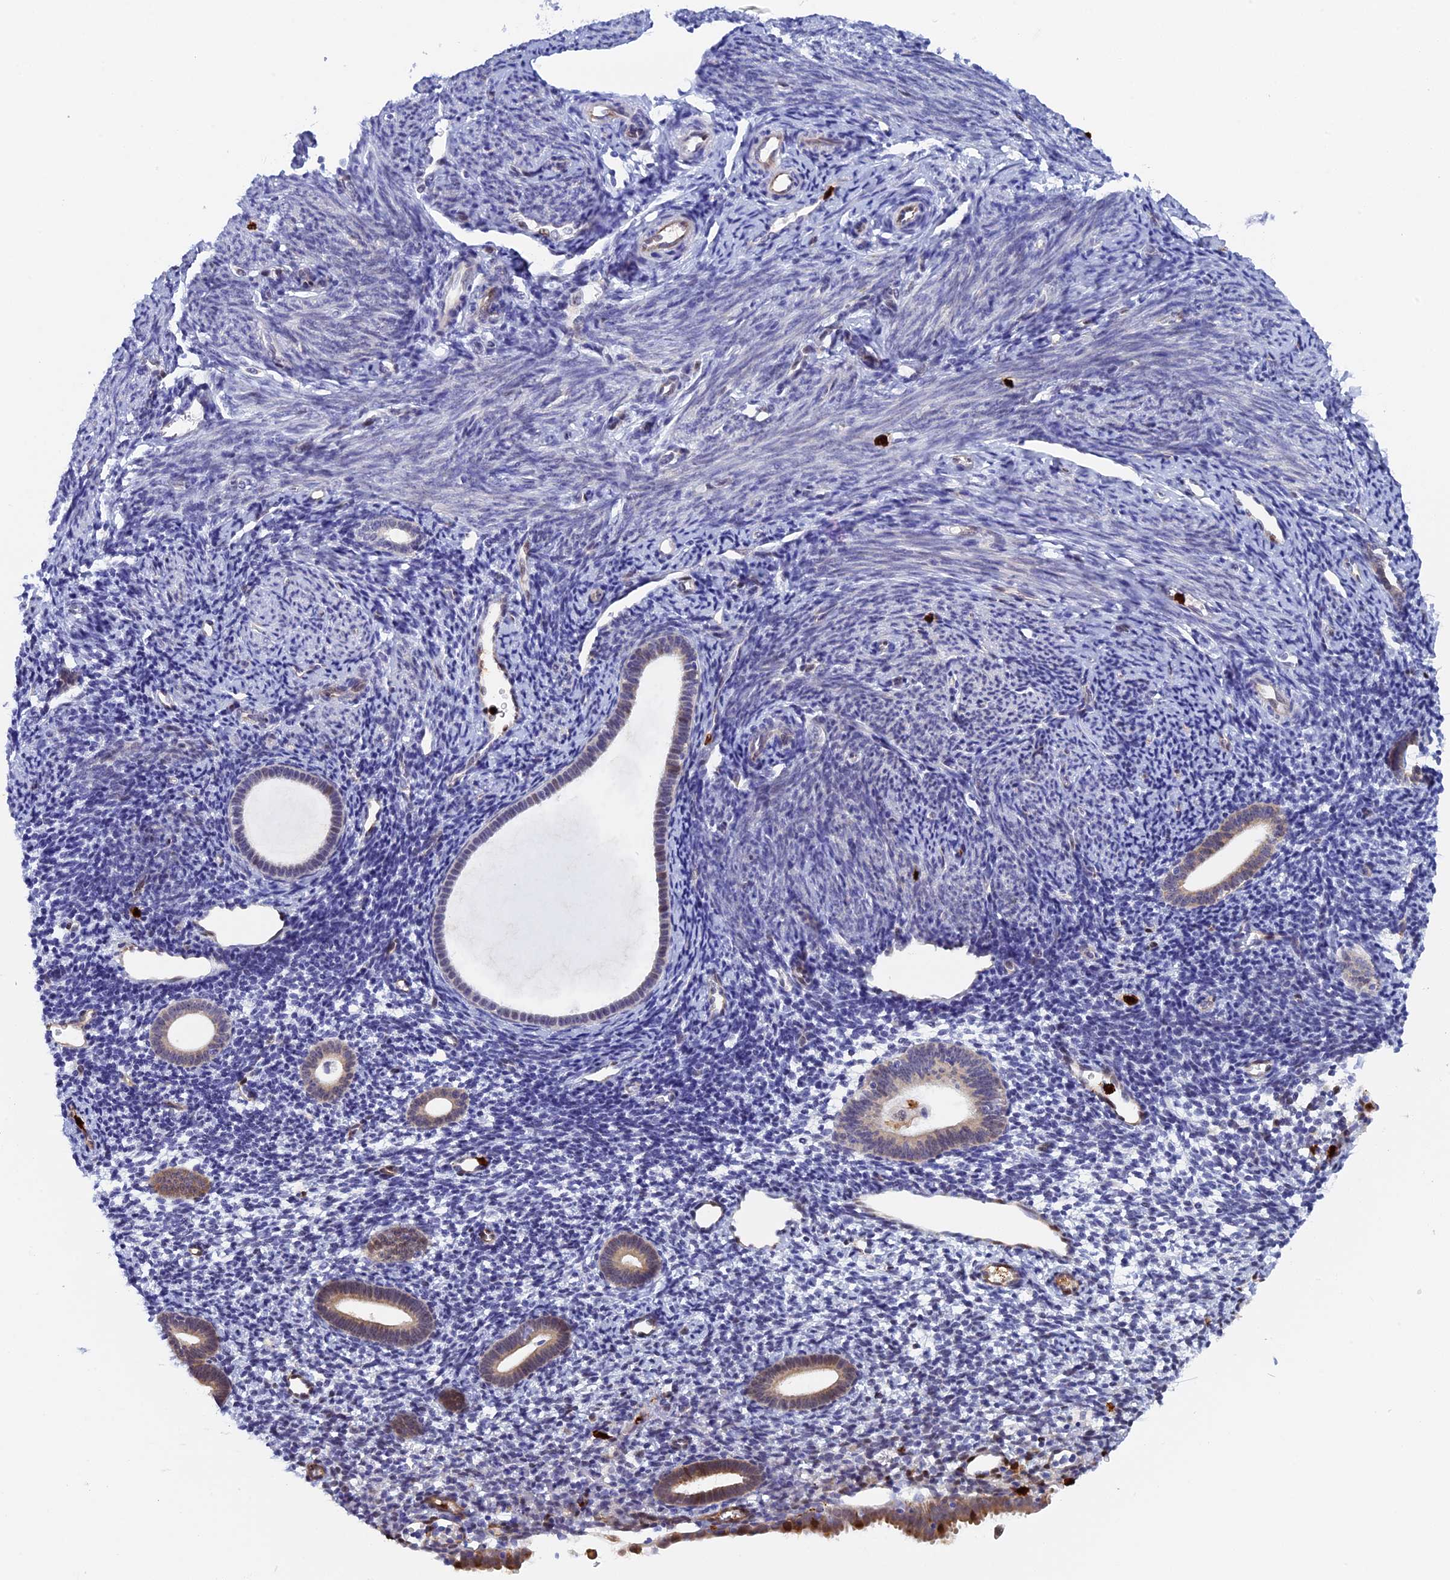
{"staining": {"intensity": "weak", "quantity": "<25%", "location": "cytoplasmic/membranous"}, "tissue": "endometrium", "cell_type": "Cells in endometrial stroma", "image_type": "normal", "snomed": [{"axis": "morphology", "description": "Normal tissue, NOS"}, {"axis": "topography", "description": "Endometrium"}], "caption": "Immunohistochemical staining of benign human endometrium shows no significant positivity in cells in endometrial stroma. (DAB immunohistochemistry (IHC), high magnification).", "gene": "SLC26A1", "patient": {"sex": "female", "age": 56}}